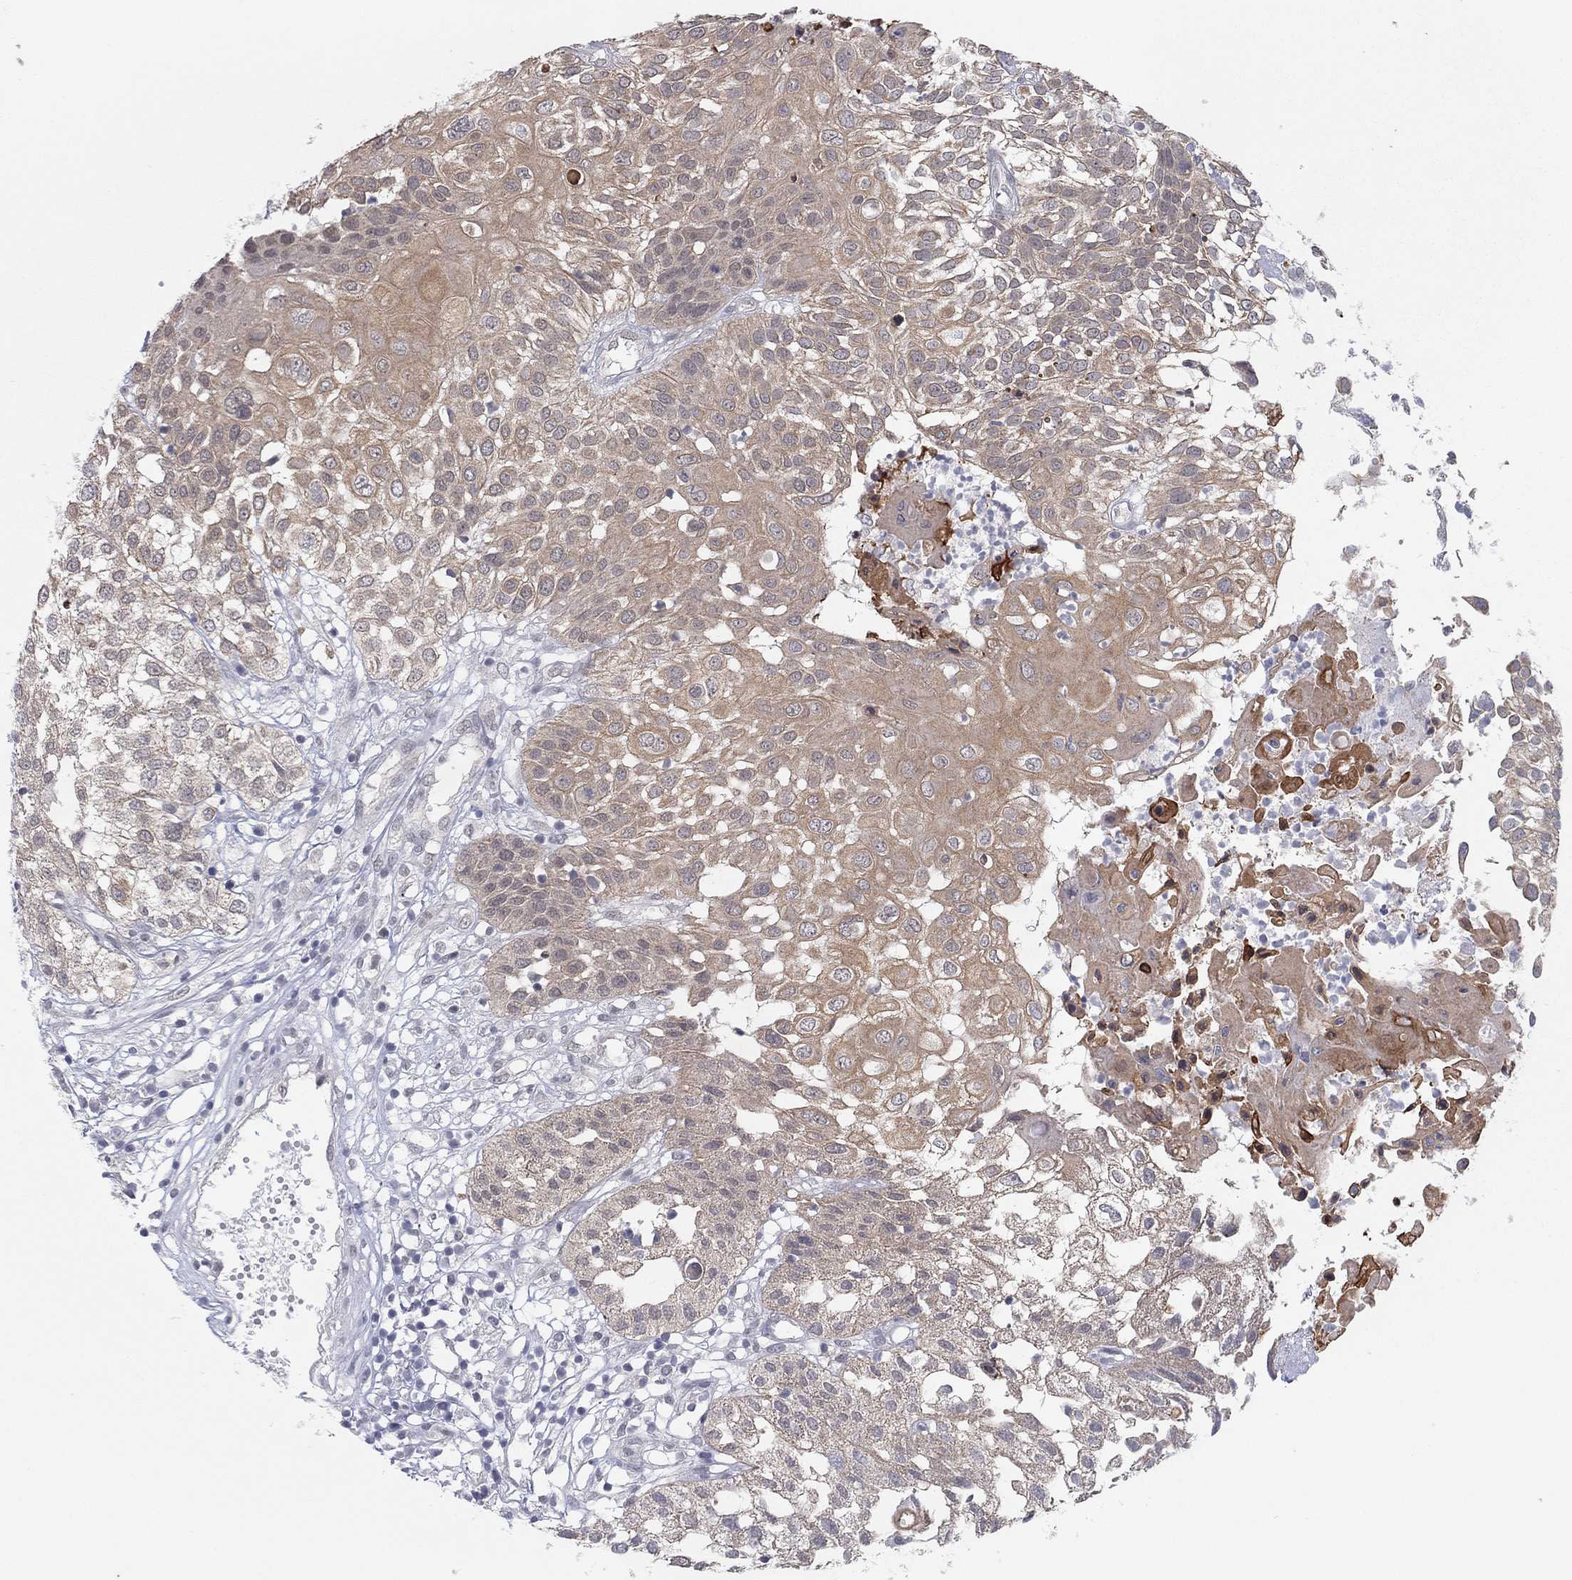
{"staining": {"intensity": "moderate", "quantity": "25%-75%", "location": "cytoplasmic/membranous"}, "tissue": "urothelial cancer", "cell_type": "Tumor cells", "image_type": "cancer", "snomed": [{"axis": "morphology", "description": "Urothelial carcinoma, High grade"}, {"axis": "topography", "description": "Urinary bladder"}], "caption": "Immunohistochemical staining of urothelial cancer reveals medium levels of moderate cytoplasmic/membranous expression in approximately 25%-75% of tumor cells. Ihc stains the protein of interest in brown and the nuclei are stained blue.", "gene": "SLC22A2", "patient": {"sex": "female", "age": 79}}